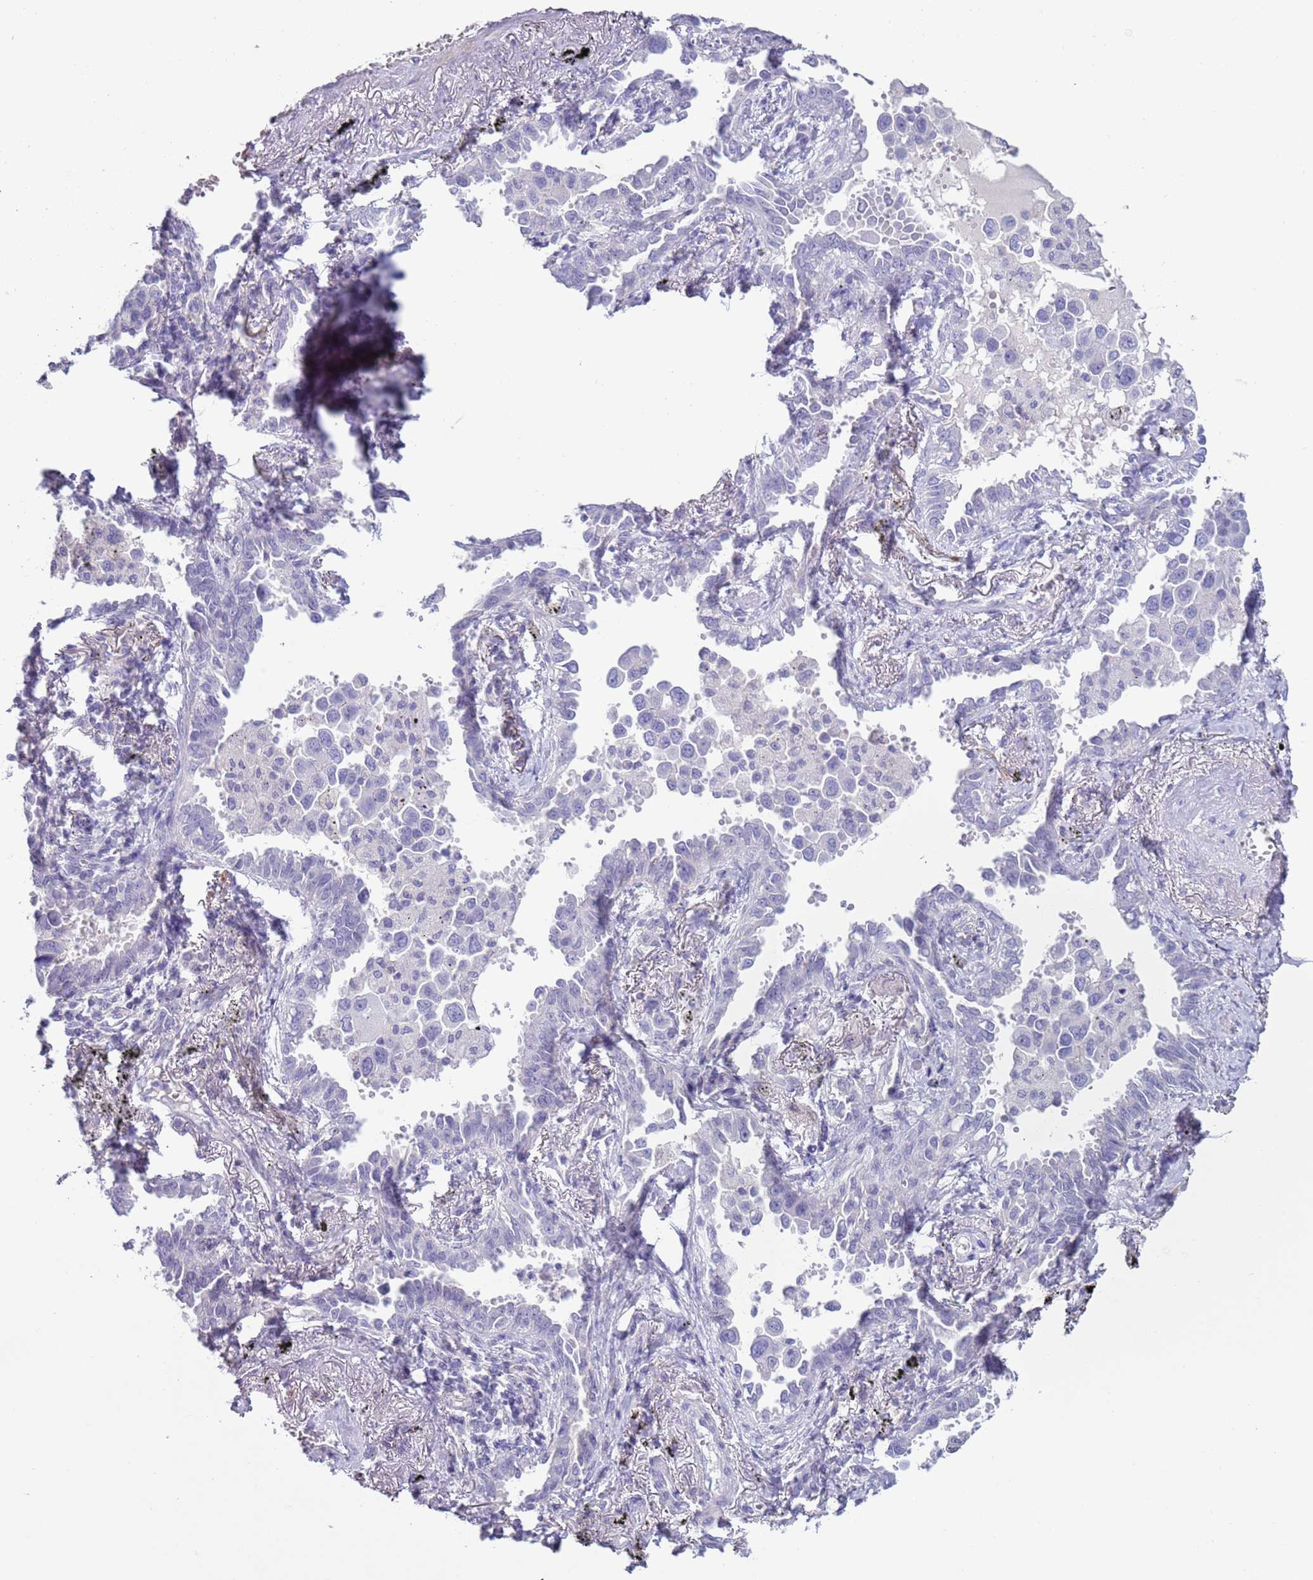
{"staining": {"intensity": "negative", "quantity": "none", "location": "none"}, "tissue": "lung cancer", "cell_type": "Tumor cells", "image_type": "cancer", "snomed": [{"axis": "morphology", "description": "Adenocarcinoma, NOS"}, {"axis": "topography", "description": "Lung"}], "caption": "Adenocarcinoma (lung) was stained to show a protein in brown. There is no significant expression in tumor cells.", "gene": "NPAP1", "patient": {"sex": "male", "age": 67}}